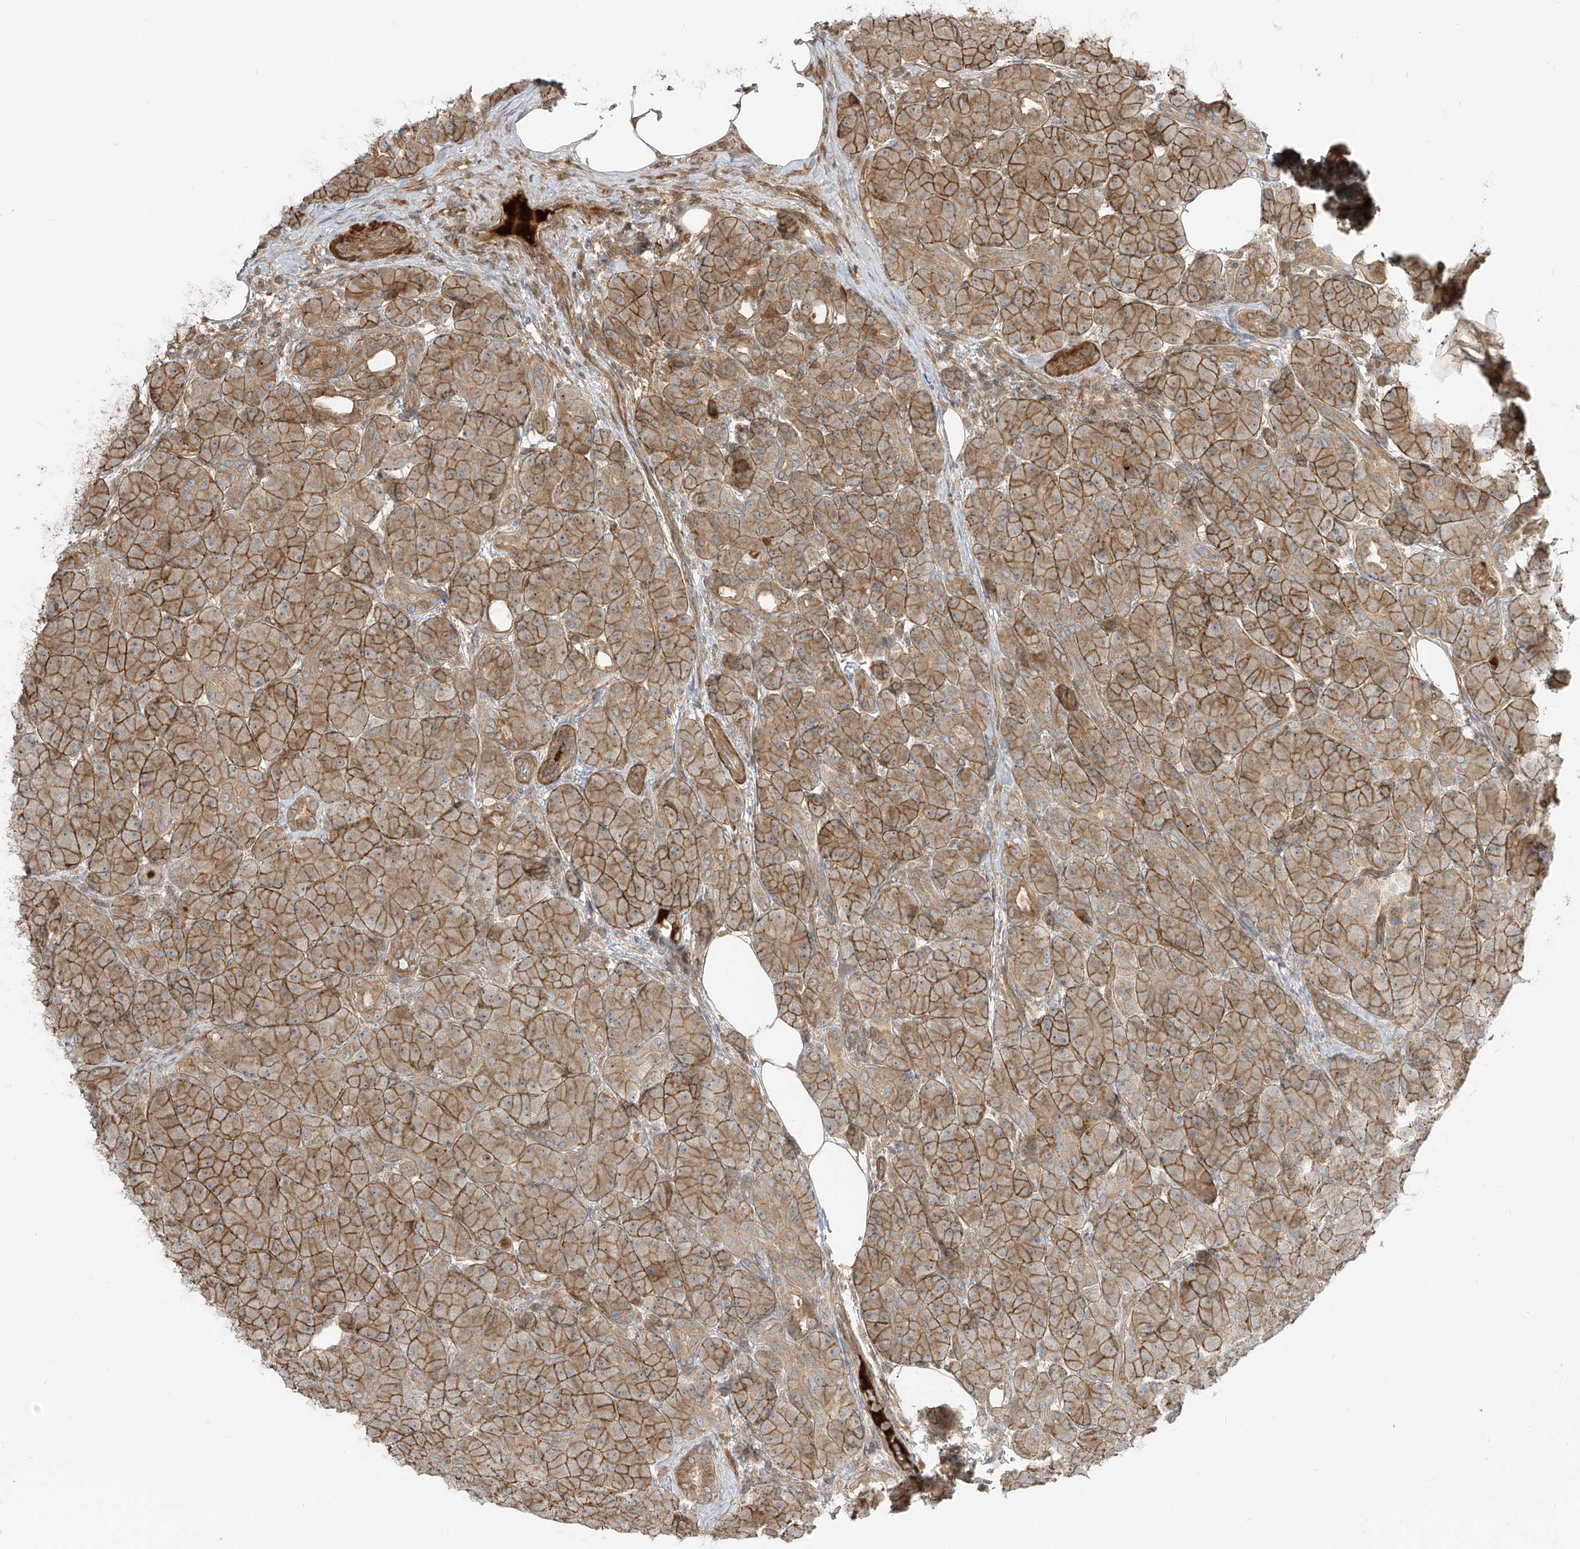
{"staining": {"intensity": "strong", "quantity": ">75%", "location": "cytoplasmic/membranous"}, "tissue": "pancreas", "cell_type": "Exocrine glandular cells", "image_type": "normal", "snomed": [{"axis": "morphology", "description": "Normal tissue, NOS"}, {"axis": "topography", "description": "Pancreas"}], "caption": "Exocrine glandular cells show high levels of strong cytoplasmic/membranous staining in approximately >75% of cells in normal pancreas.", "gene": "ENTR1", "patient": {"sex": "male", "age": 63}}